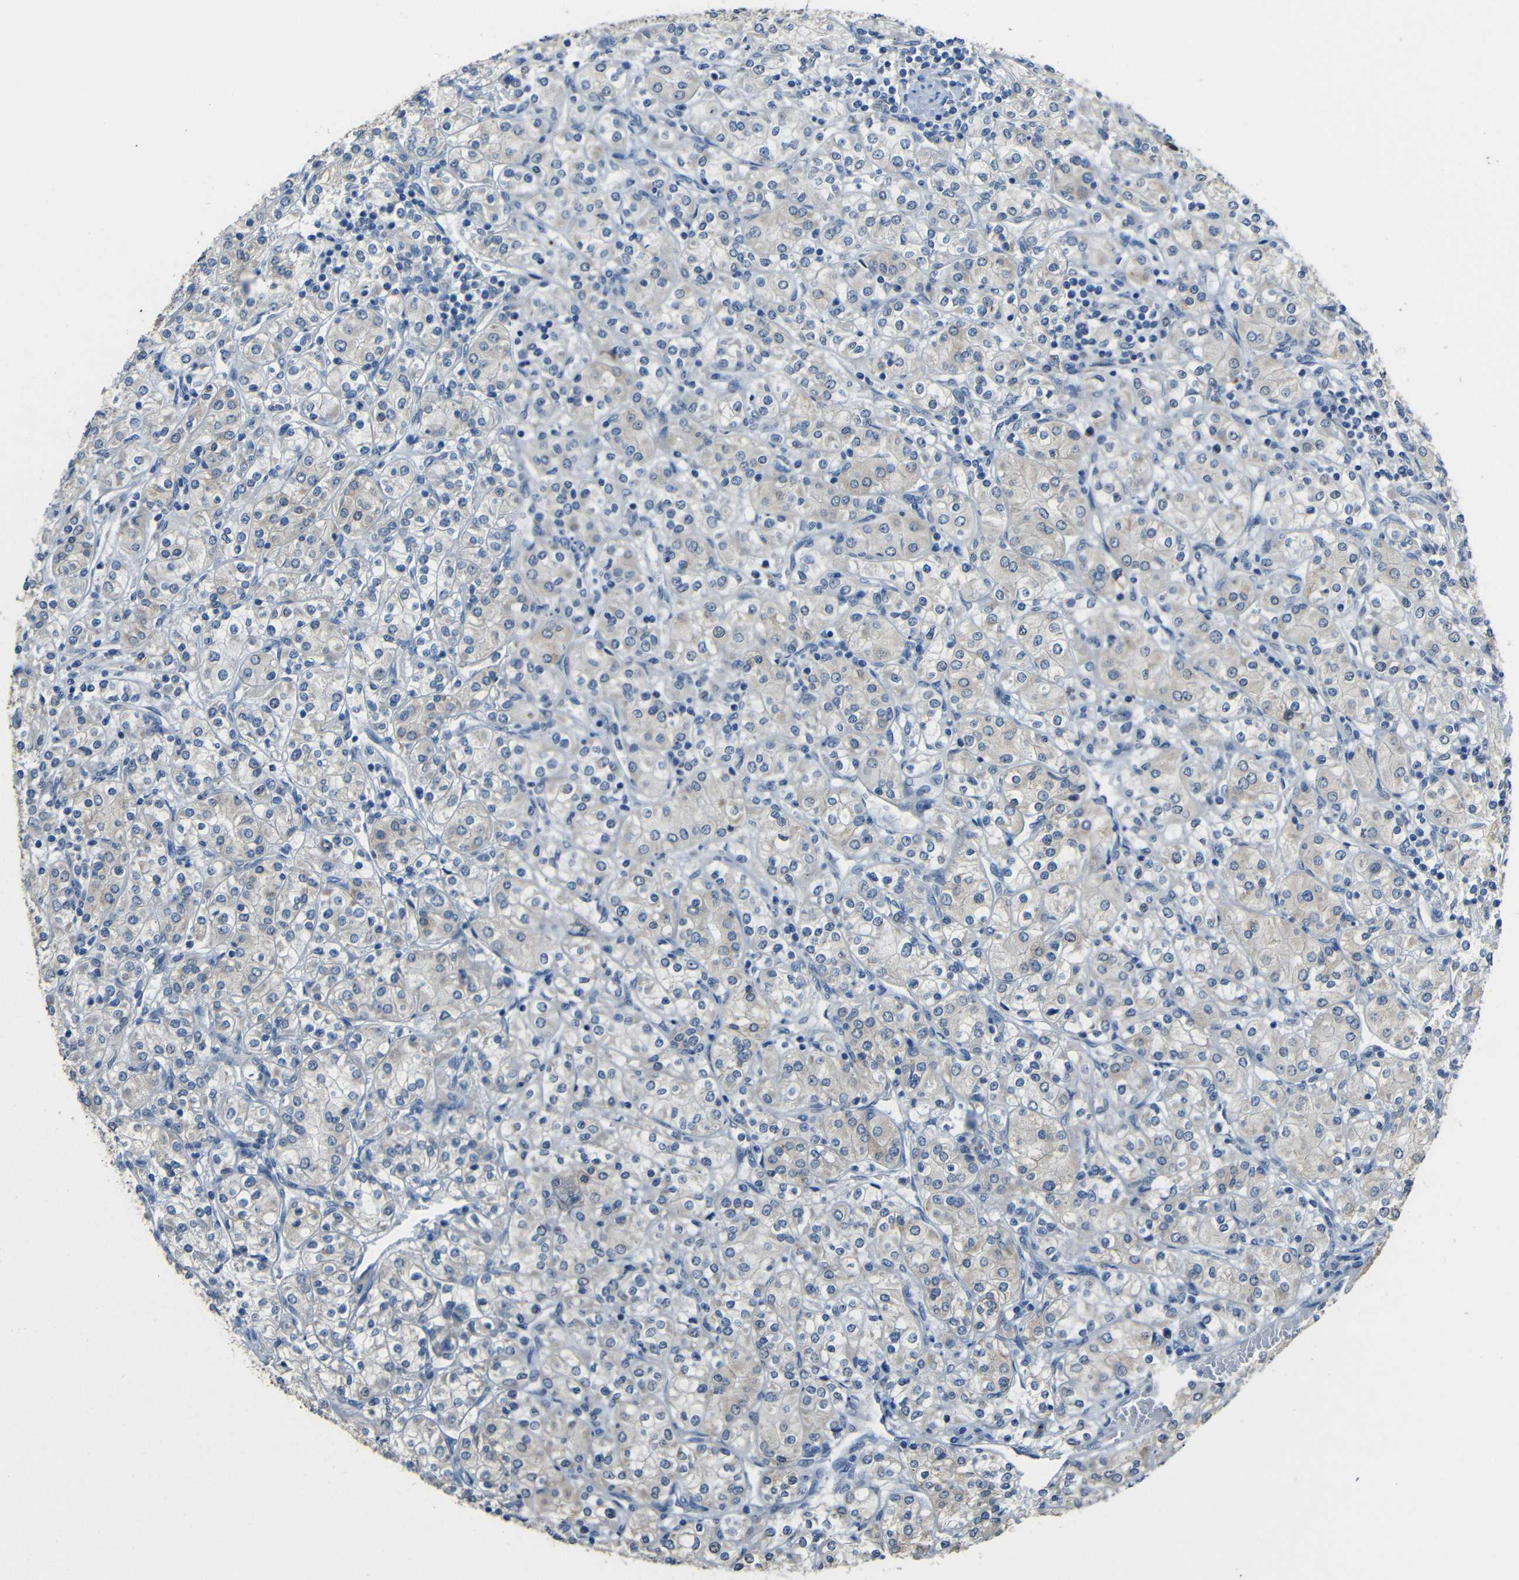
{"staining": {"intensity": "negative", "quantity": "none", "location": "none"}, "tissue": "renal cancer", "cell_type": "Tumor cells", "image_type": "cancer", "snomed": [{"axis": "morphology", "description": "Adenocarcinoma, NOS"}, {"axis": "topography", "description": "Kidney"}], "caption": "Immunohistochemical staining of renal cancer (adenocarcinoma) displays no significant staining in tumor cells.", "gene": "STBD1", "patient": {"sex": "male", "age": 77}}